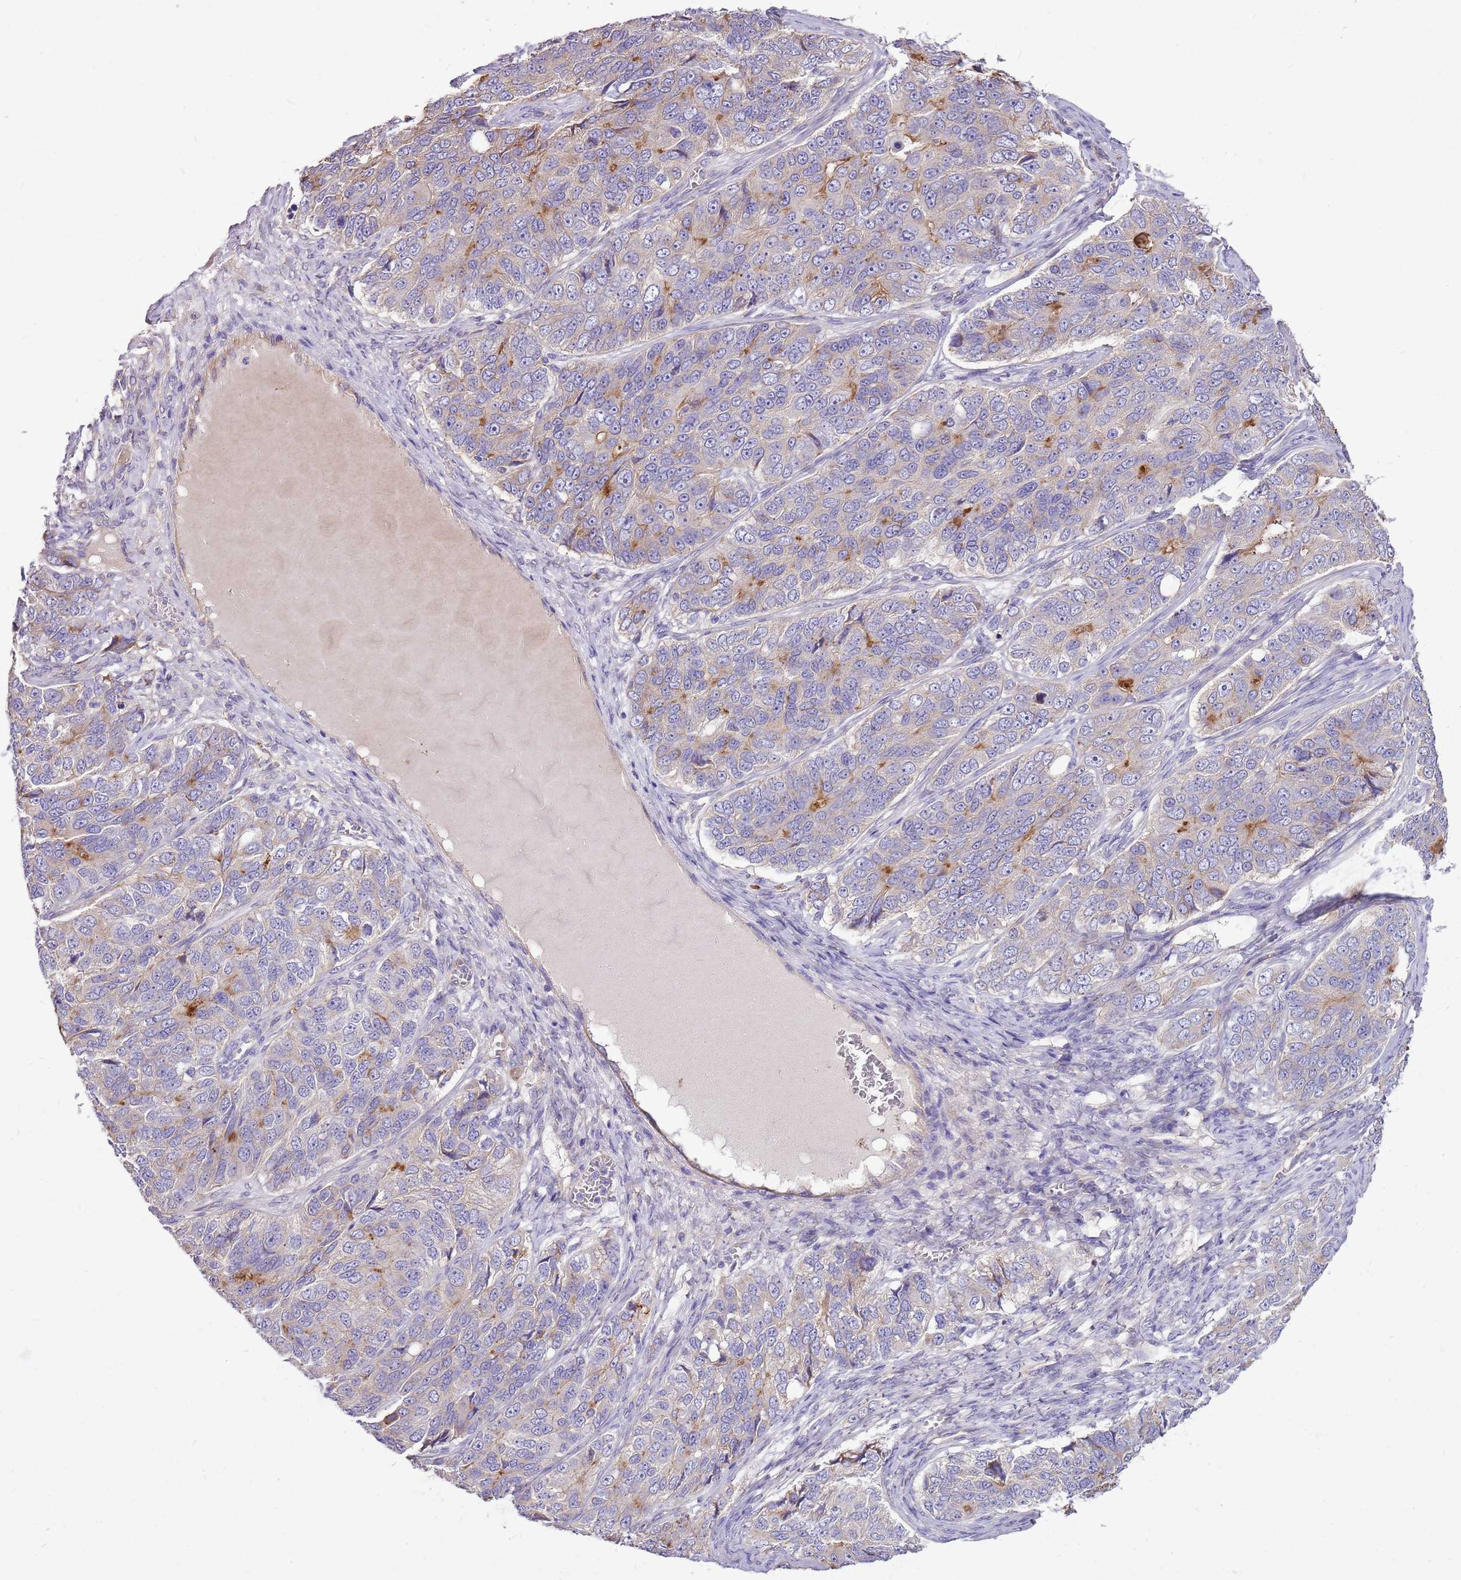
{"staining": {"intensity": "moderate", "quantity": "<25%", "location": "cytoplasmic/membranous"}, "tissue": "ovarian cancer", "cell_type": "Tumor cells", "image_type": "cancer", "snomed": [{"axis": "morphology", "description": "Carcinoma, endometroid"}, {"axis": "topography", "description": "Ovary"}], "caption": "There is low levels of moderate cytoplasmic/membranous expression in tumor cells of ovarian cancer, as demonstrated by immunohistochemical staining (brown color).", "gene": "NTN4", "patient": {"sex": "female", "age": 51}}